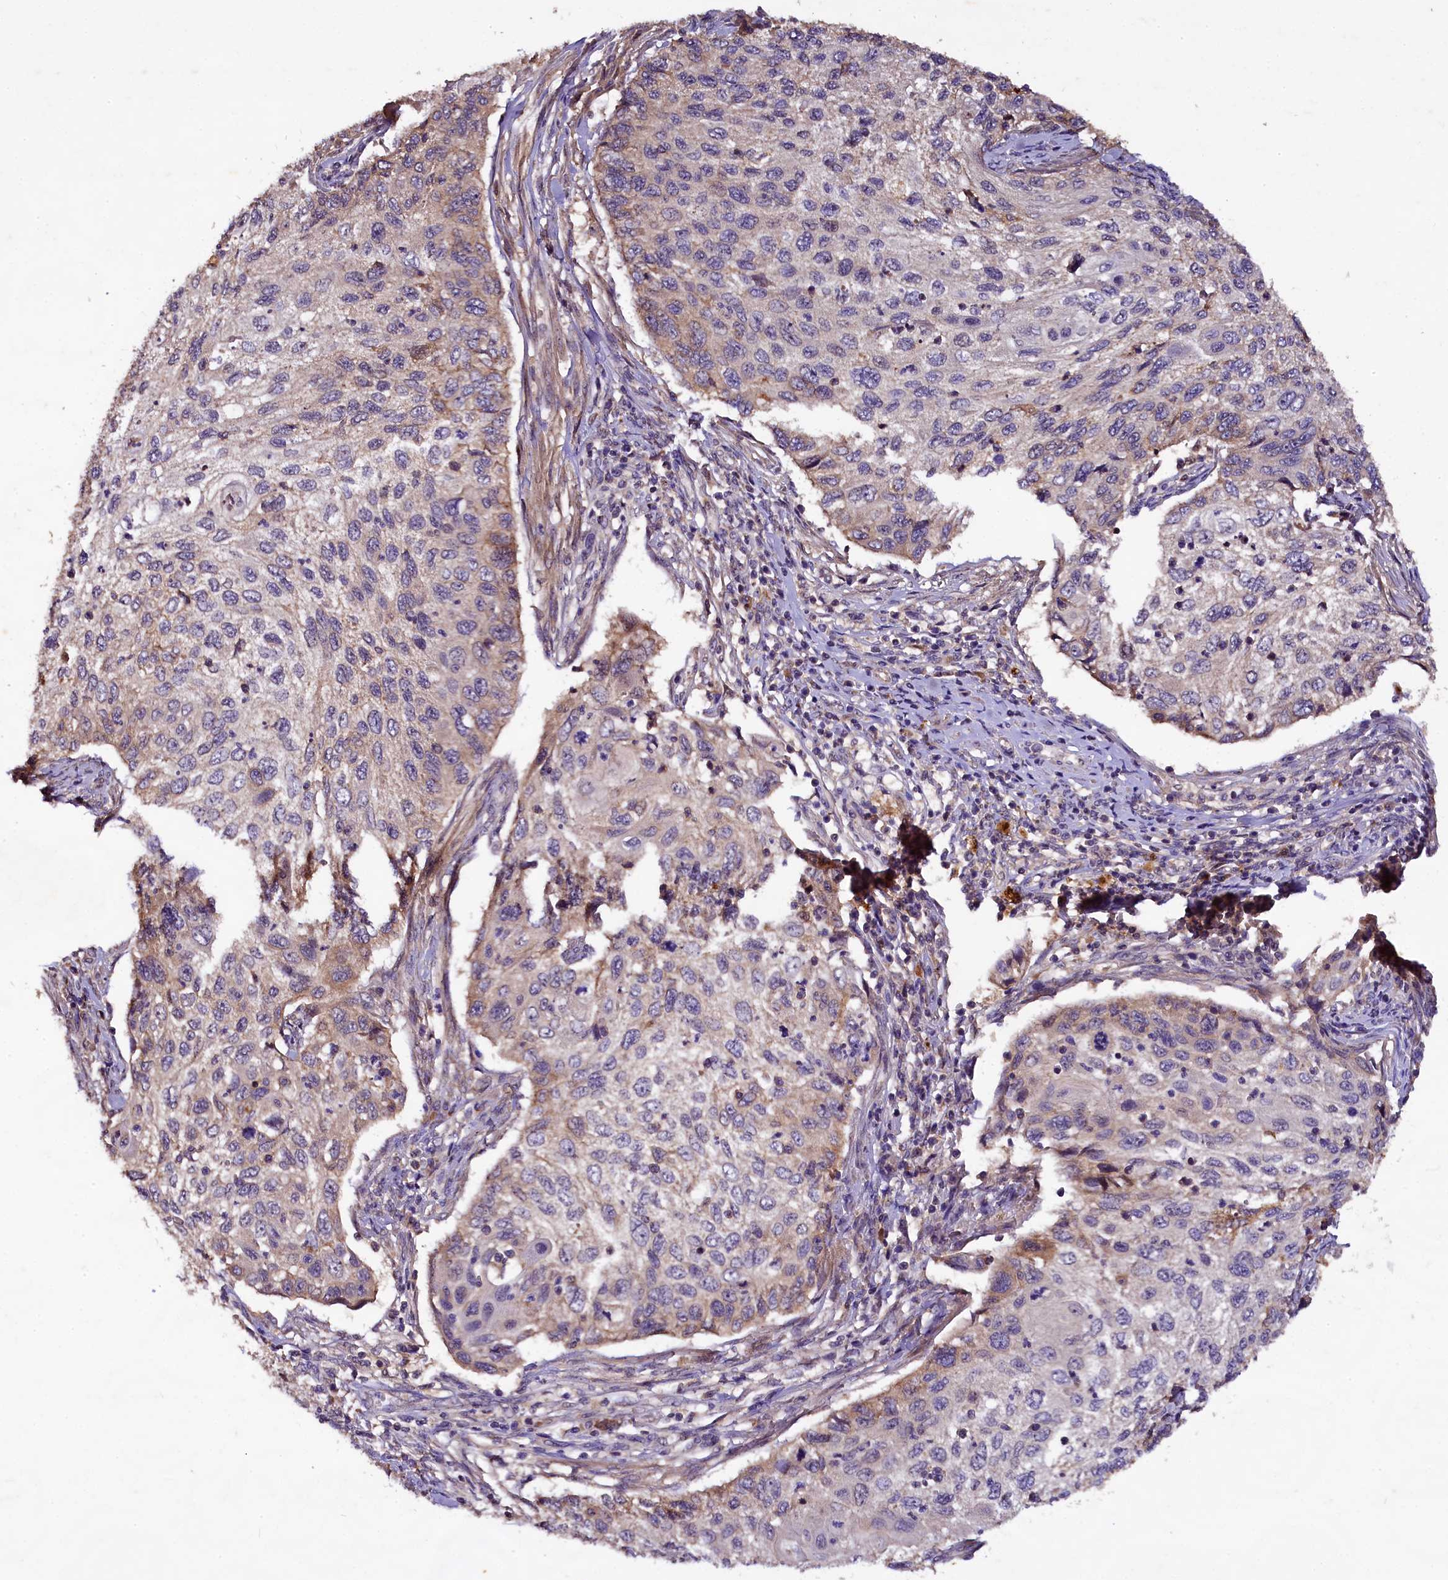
{"staining": {"intensity": "moderate", "quantity": "<25%", "location": "cytoplasmic/membranous"}, "tissue": "cervical cancer", "cell_type": "Tumor cells", "image_type": "cancer", "snomed": [{"axis": "morphology", "description": "Squamous cell carcinoma, NOS"}, {"axis": "topography", "description": "Cervix"}], "caption": "Tumor cells display moderate cytoplasmic/membranous staining in about <25% of cells in cervical squamous cell carcinoma.", "gene": "PLXNB1", "patient": {"sex": "female", "age": 70}}